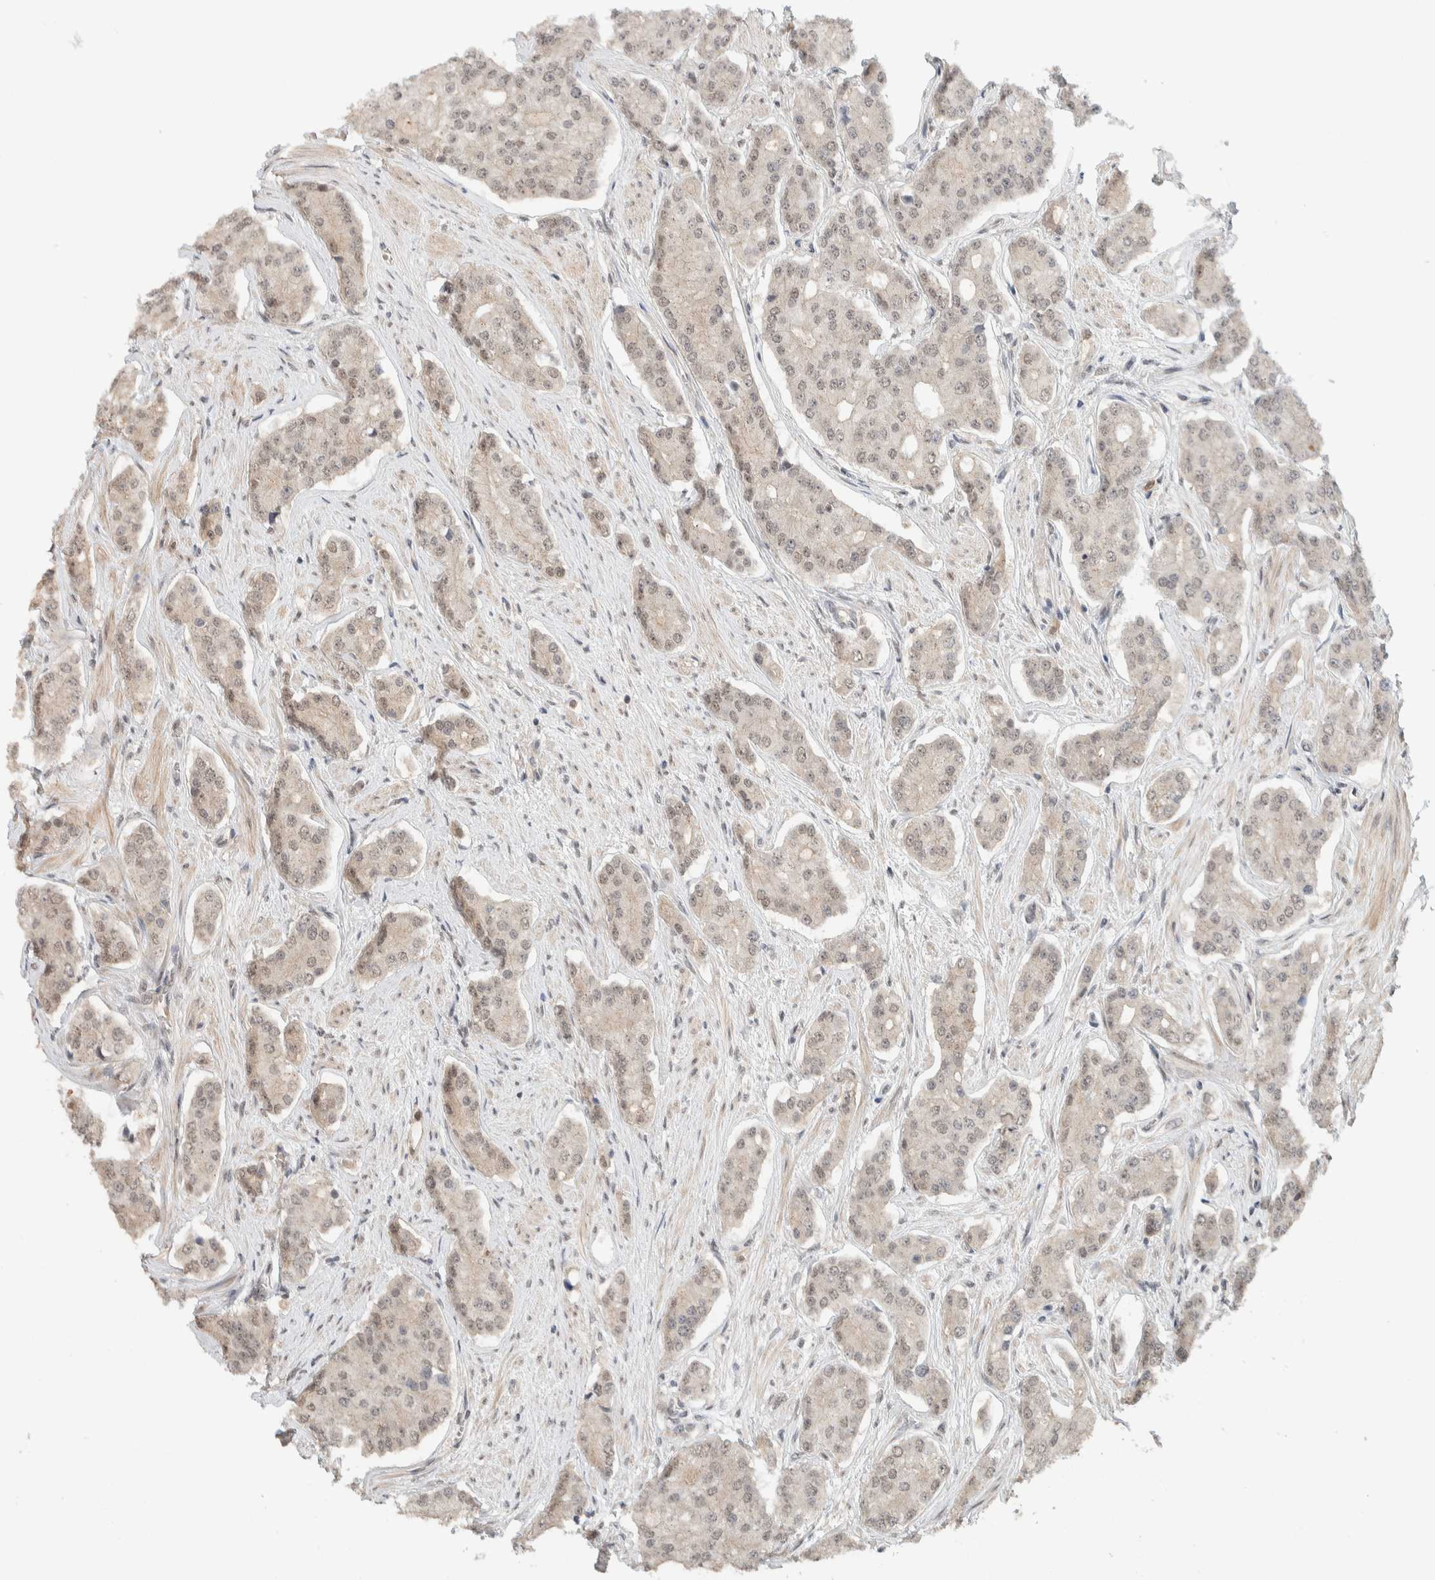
{"staining": {"intensity": "weak", "quantity": "25%-75%", "location": "nuclear"}, "tissue": "prostate cancer", "cell_type": "Tumor cells", "image_type": "cancer", "snomed": [{"axis": "morphology", "description": "Adenocarcinoma, High grade"}, {"axis": "topography", "description": "Prostate"}], "caption": "Protein staining exhibits weak nuclear positivity in about 25%-75% of tumor cells in prostate cancer.", "gene": "ZBTB2", "patient": {"sex": "male", "age": 71}}